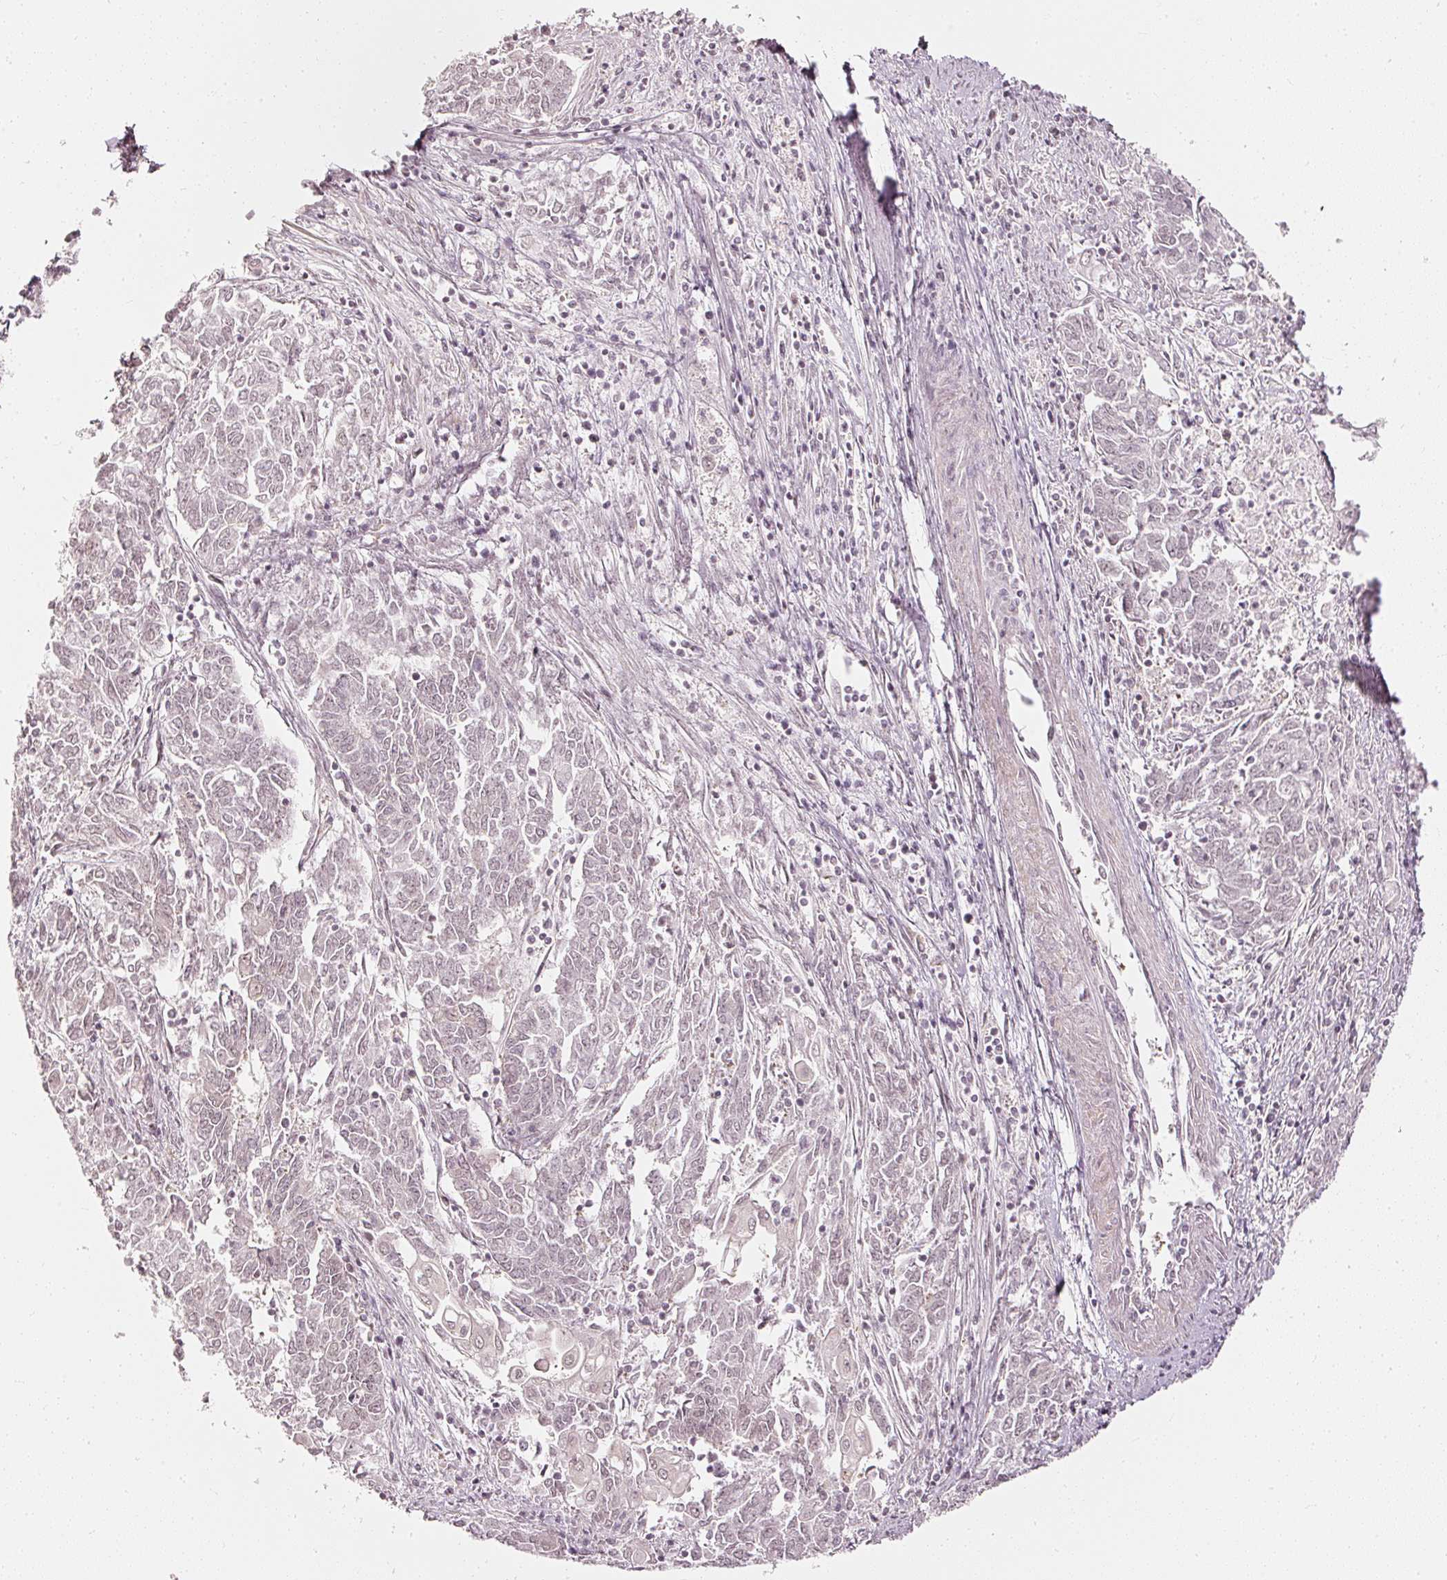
{"staining": {"intensity": "negative", "quantity": "none", "location": "none"}, "tissue": "endometrial cancer", "cell_type": "Tumor cells", "image_type": "cancer", "snomed": [{"axis": "morphology", "description": "Adenocarcinoma, NOS"}, {"axis": "topography", "description": "Endometrium"}], "caption": "Immunohistochemistry (IHC) of adenocarcinoma (endometrial) shows no expression in tumor cells.", "gene": "DRD2", "patient": {"sex": "female", "age": 54}}